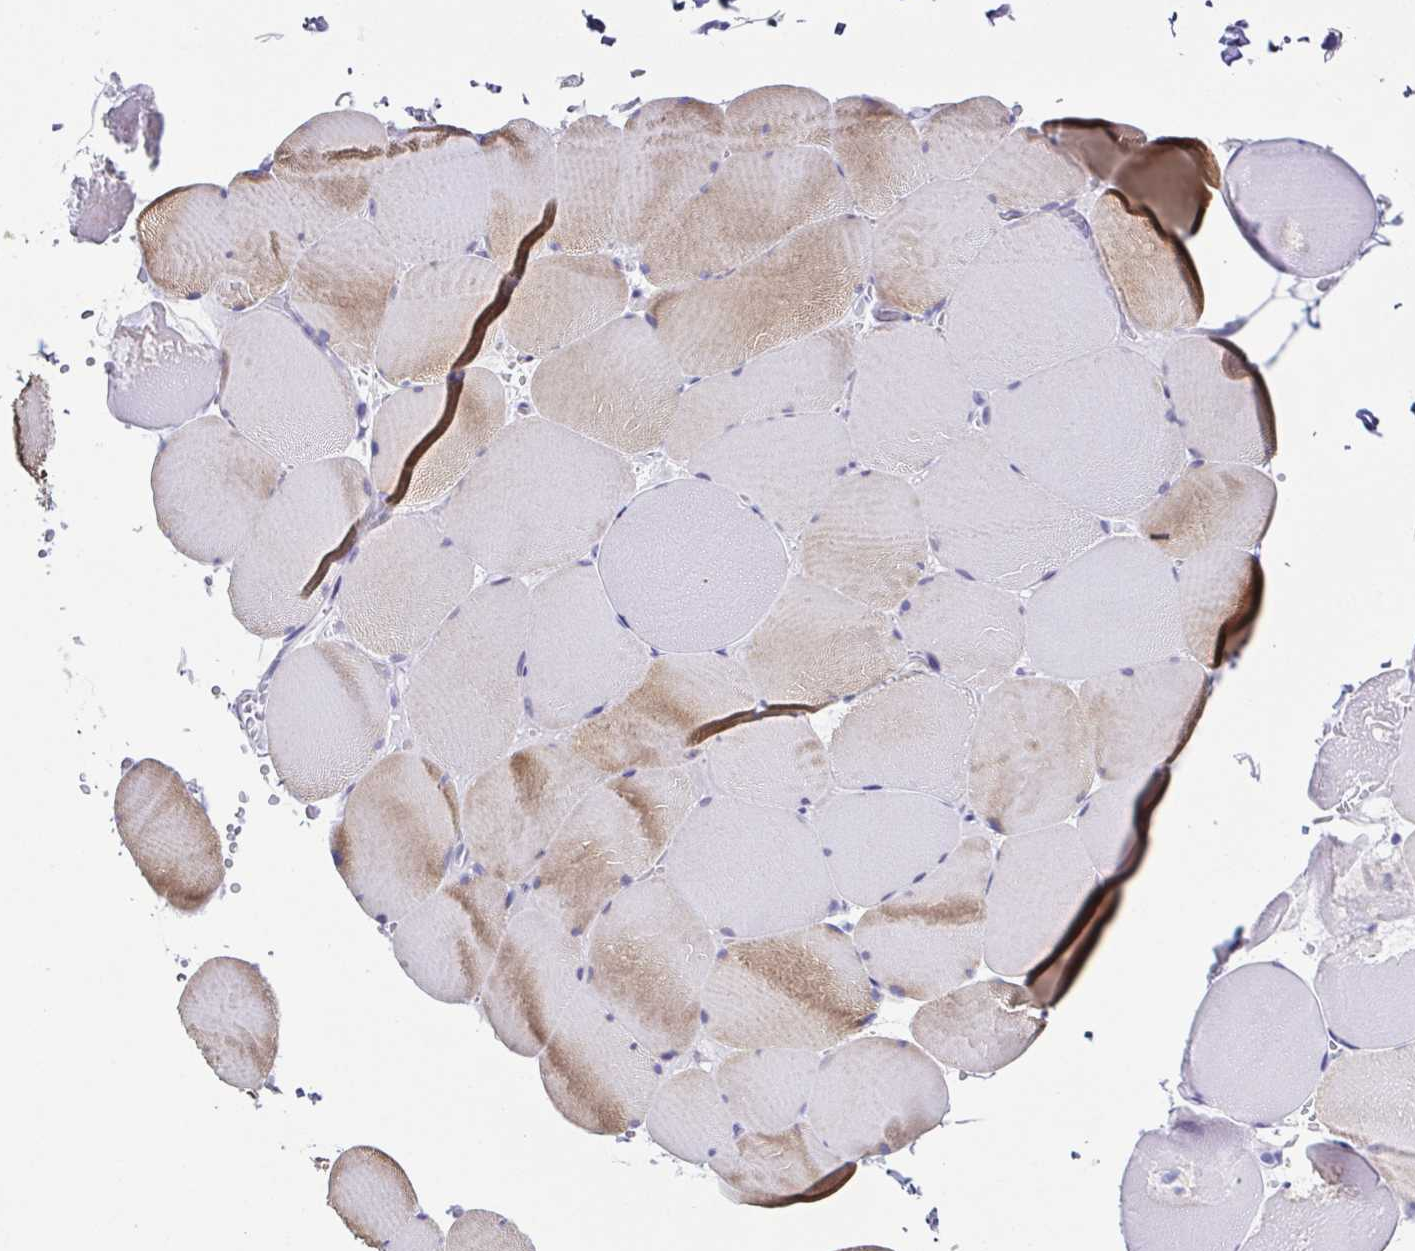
{"staining": {"intensity": "moderate", "quantity": "<25%", "location": "cytoplasmic/membranous"}, "tissue": "skeletal muscle", "cell_type": "Myocytes", "image_type": "normal", "snomed": [{"axis": "morphology", "description": "Normal tissue, NOS"}, {"axis": "topography", "description": "Skeletal muscle"}, {"axis": "topography", "description": "Head-Neck"}], "caption": "IHC (DAB) staining of benign skeletal muscle demonstrates moderate cytoplasmic/membranous protein staining in approximately <25% of myocytes.", "gene": "TNNT2", "patient": {"sex": "male", "age": 66}}